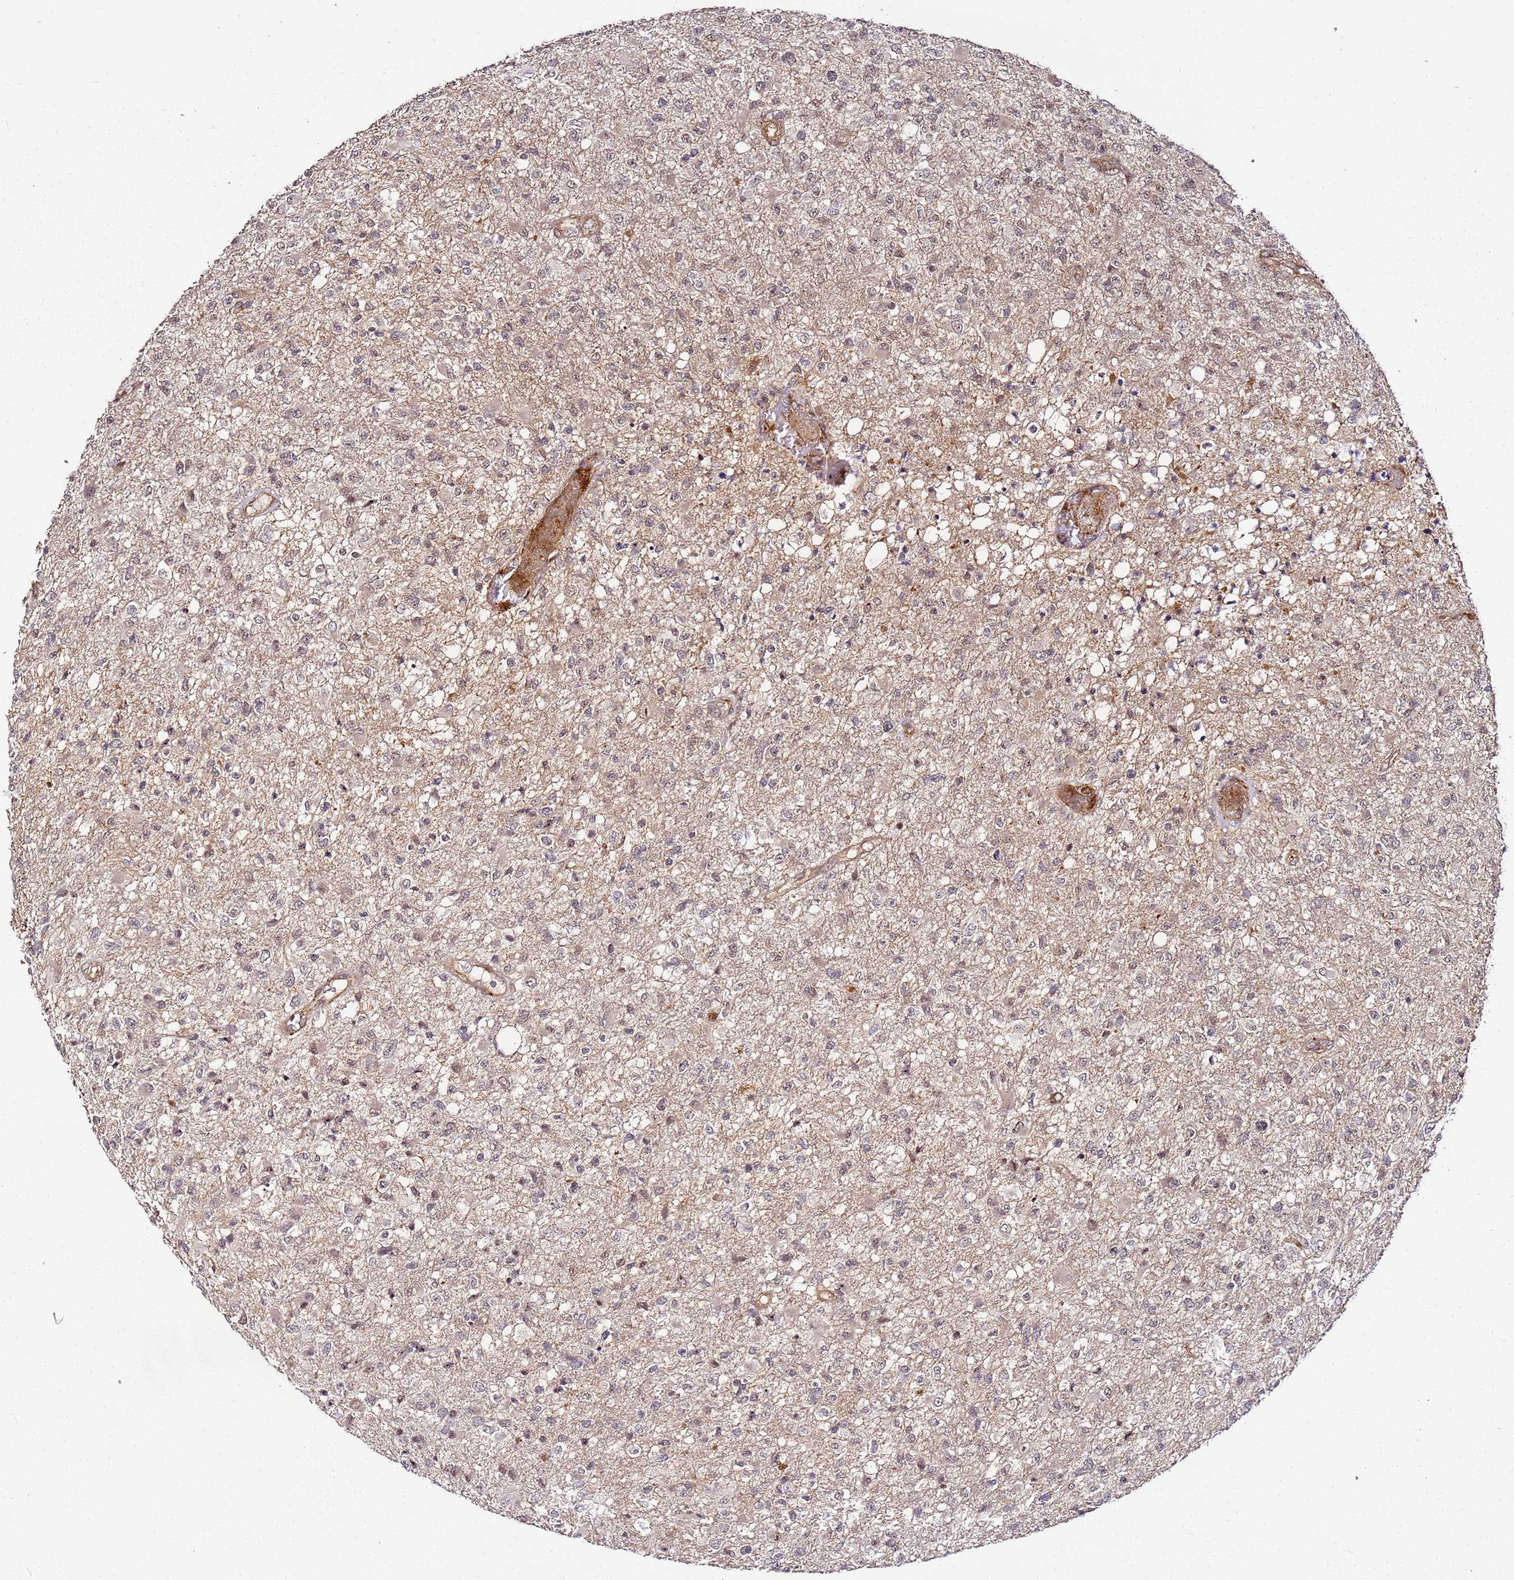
{"staining": {"intensity": "weak", "quantity": "<25%", "location": "cytoplasmic/membranous,nuclear"}, "tissue": "glioma", "cell_type": "Tumor cells", "image_type": "cancer", "snomed": [{"axis": "morphology", "description": "Glioma, malignant, High grade"}, {"axis": "topography", "description": "Brain"}], "caption": "This is an immunohistochemistry micrograph of glioma. There is no positivity in tumor cells.", "gene": "CCNYL1", "patient": {"sex": "female", "age": 74}}